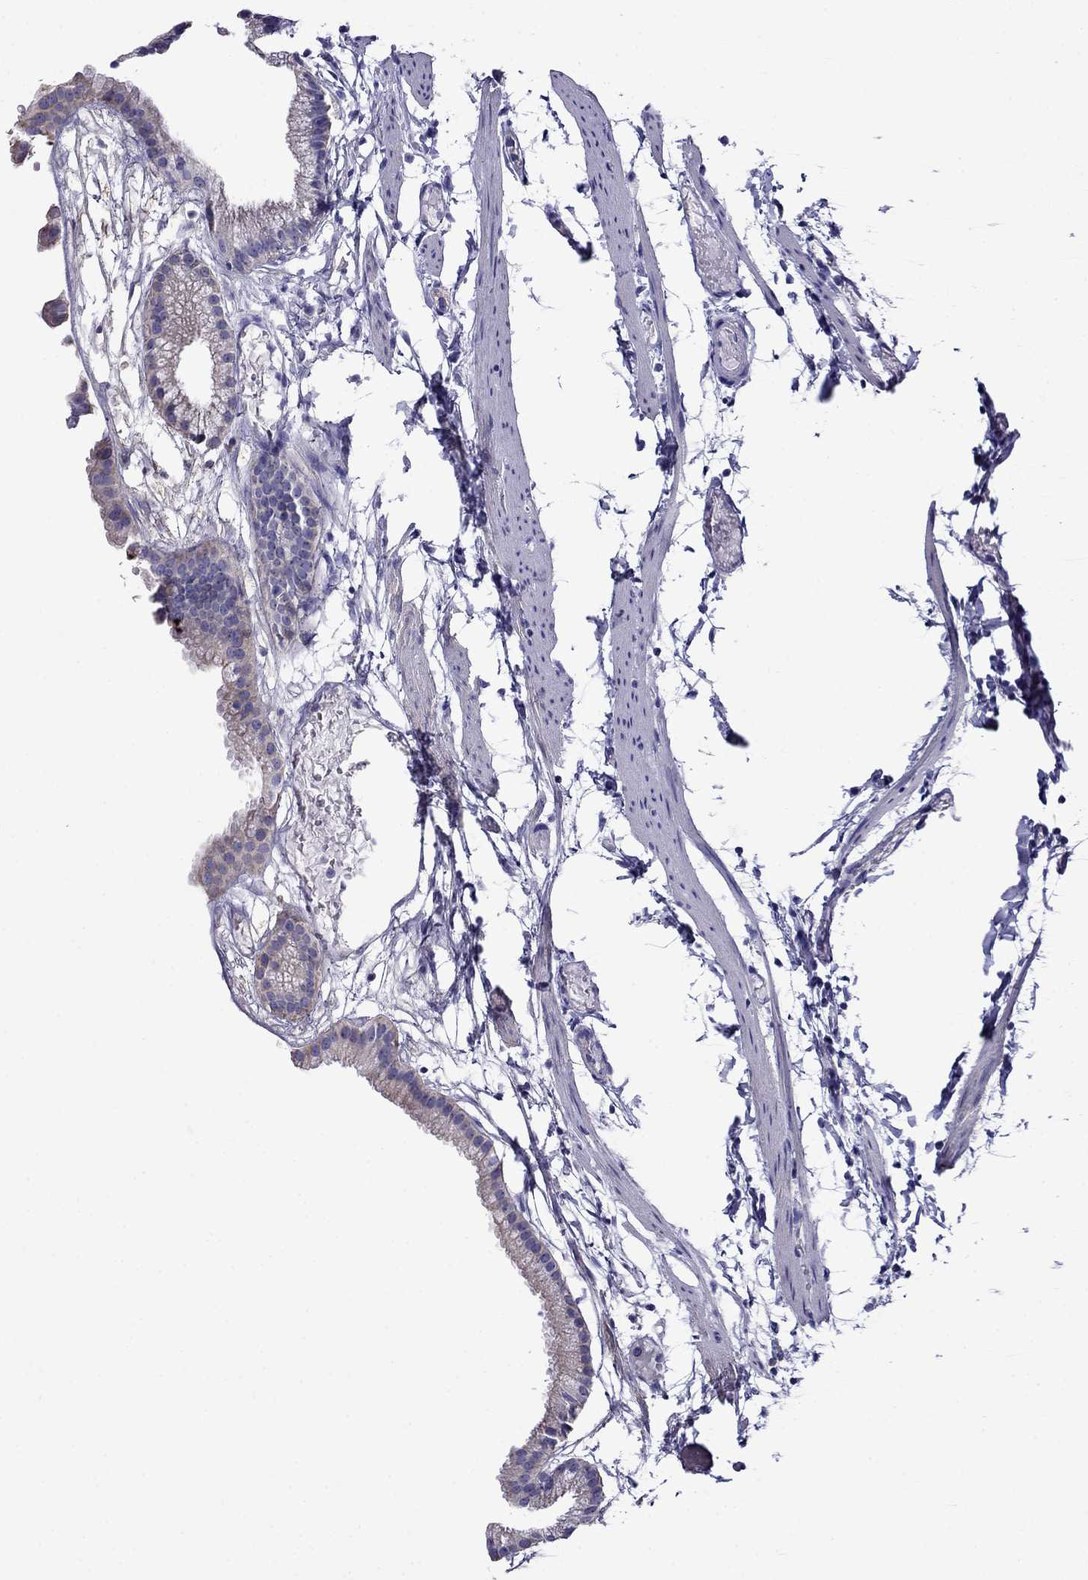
{"staining": {"intensity": "weak", "quantity": "<25%", "location": "cytoplasmic/membranous"}, "tissue": "gallbladder", "cell_type": "Glandular cells", "image_type": "normal", "snomed": [{"axis": "morphology", "description": "Normal tissue, NOS"}, {"axis": "topography", "description": "Gallbladder"}], "caption": "Image shows no significant protein staining in glandular cells of unremarkable gallbladder.", "gene": "SCG2", "patient": {"sex": "female", "age": 45}}